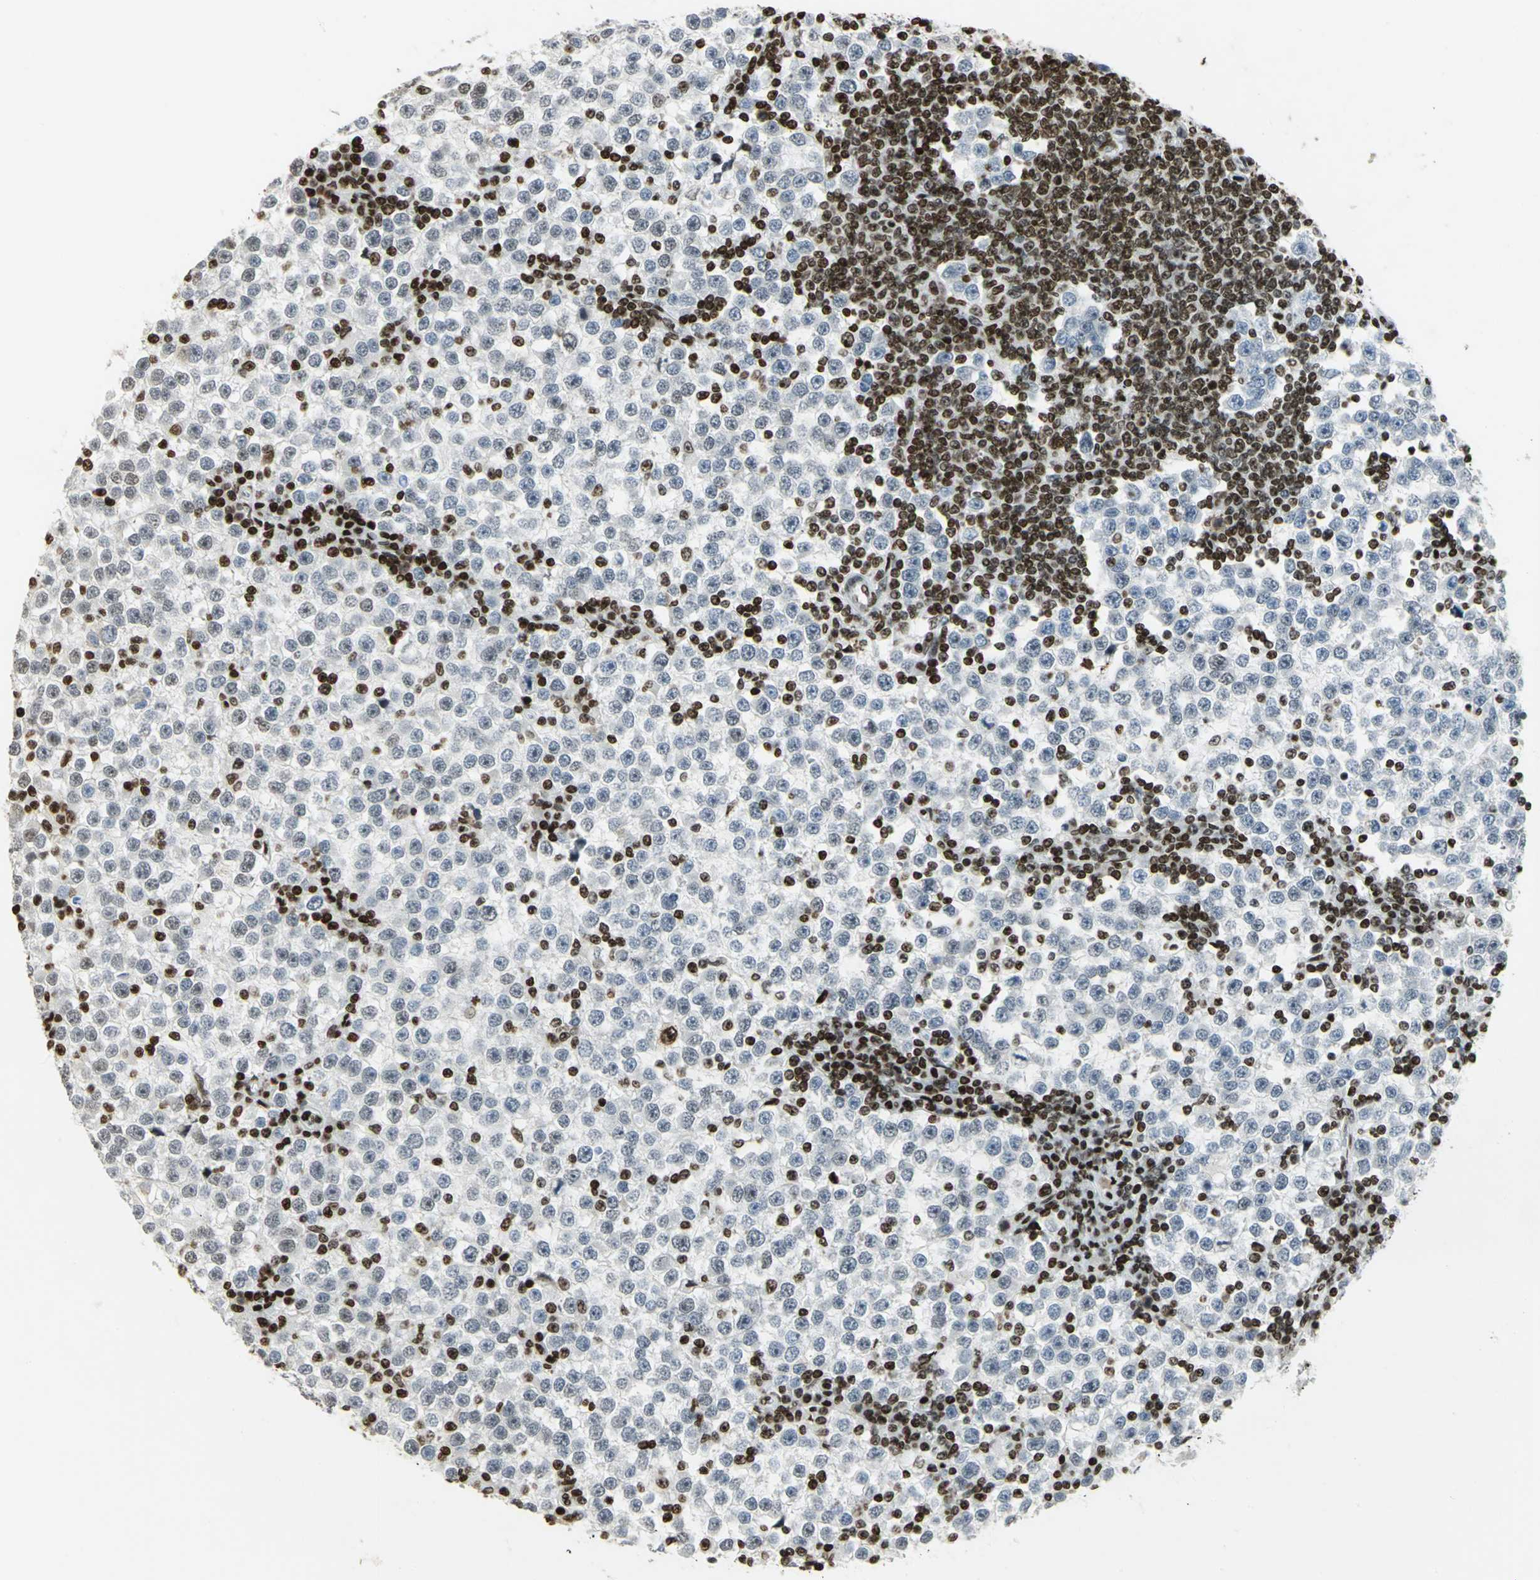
{"staining": {"intensity": "negative", "quantity": "none", "location": "none"}, "tissue": "testis cancer", "cell_type": "Tumor cells", "image_type": "cancer", "snomed": [{"axis": "morphology", "description": "Seminoma, NOS"}, {"axis": "topography", "description": "Testis"}], "caption": "The image displays no significant expression in tumor cells of testis seminoma.", "gene": "HMGB1", "patient": {"sex": "male", "age": 65}}